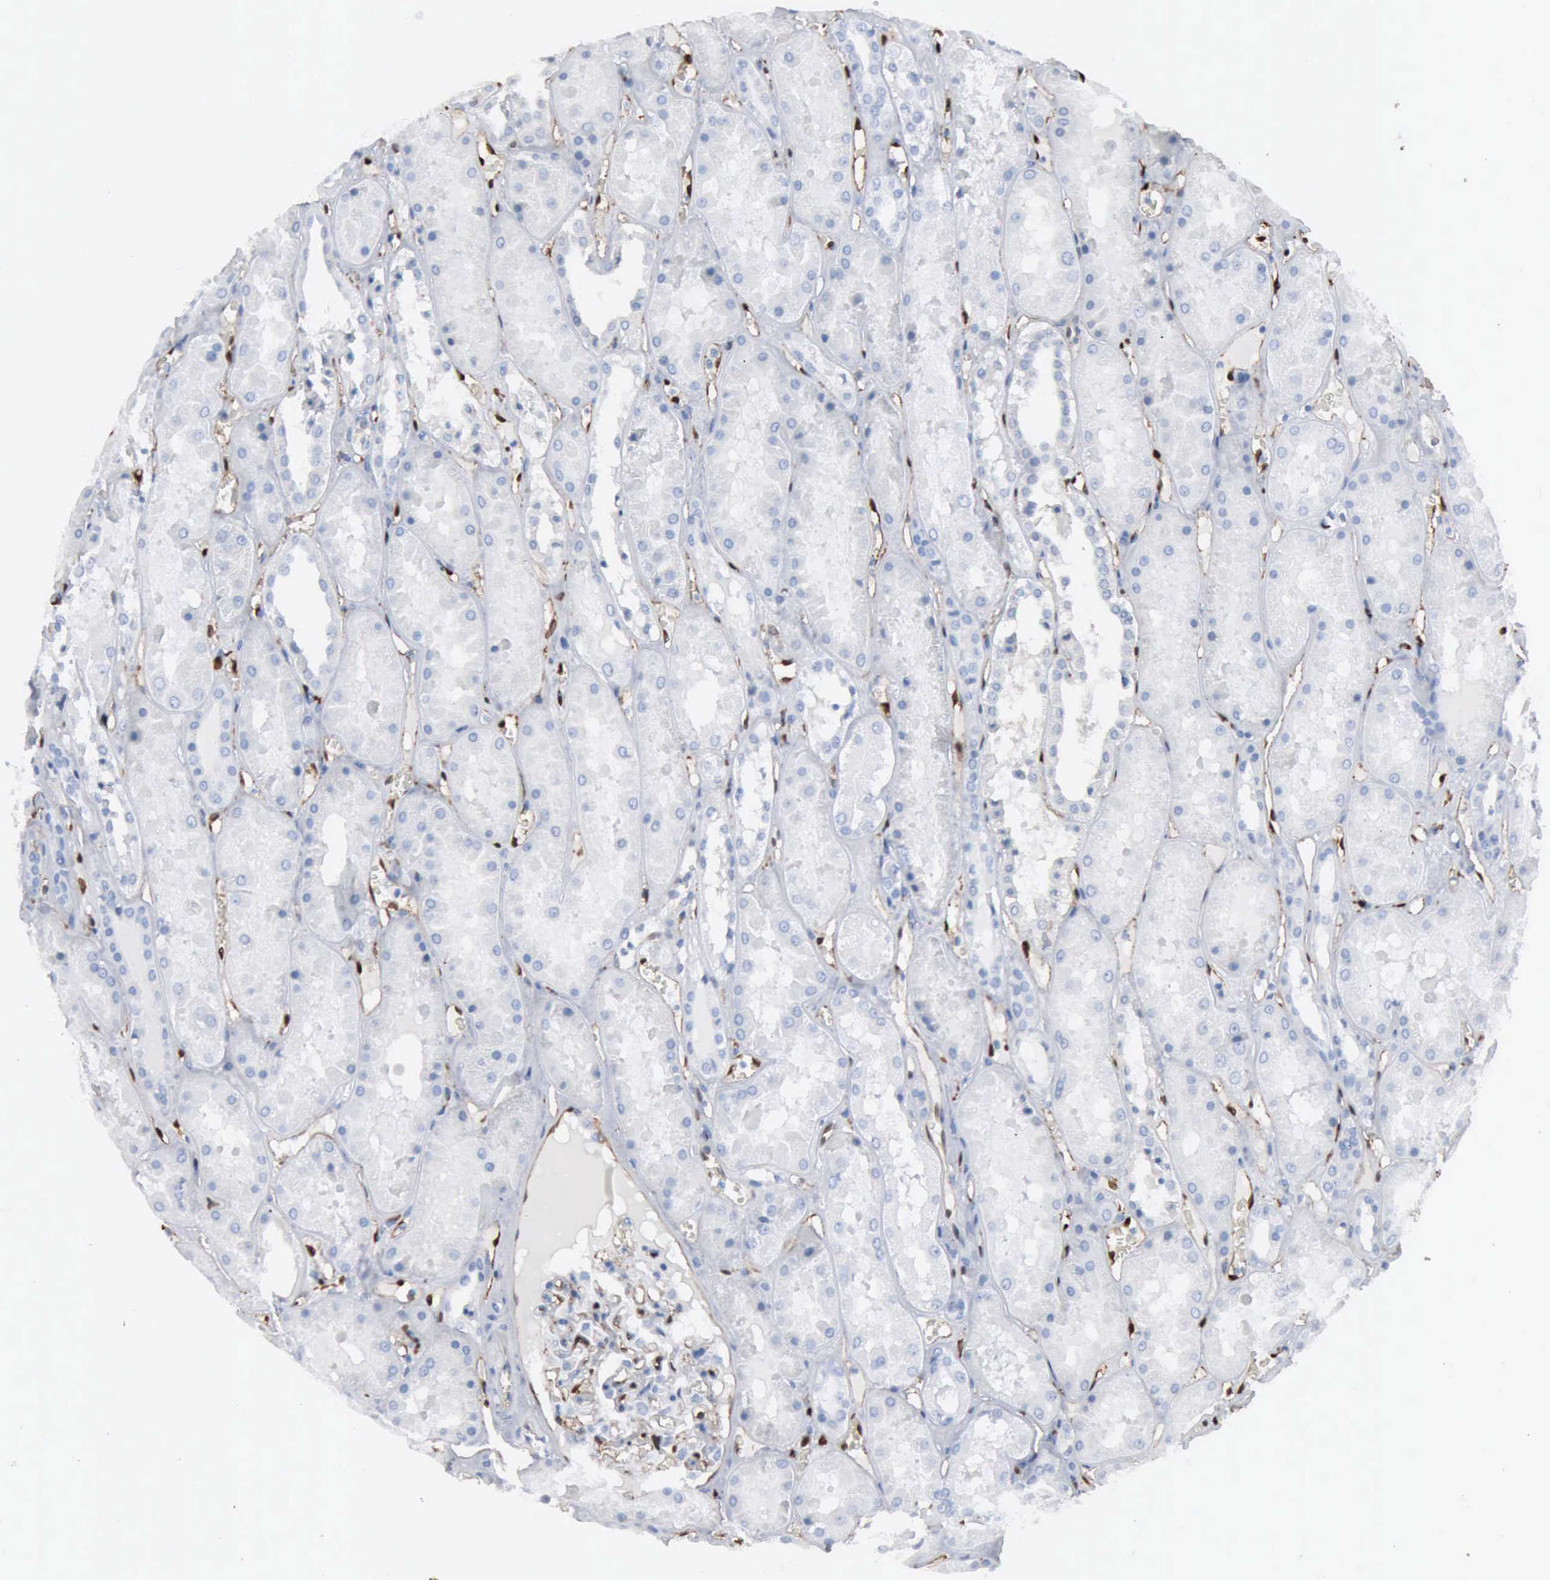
{"staining": {"intensity": "negative", "quantity": "none", "location": "none"}, "tissue": "kidney", "cell_type": "Cells in glomeruli", "image_type": "normal", "snomed": [{"axis": "morphology", "description": "Normal tissue, NOS"}, {"axis": "topography", "description": "Kidney"}], "caption": "Kidney stained for a protein using immunohistochemistry (IHC) exhibits no staining cells in glomeruli.", "gene": "FSCN1", "patient": {"sex": "male", "age": 36}}